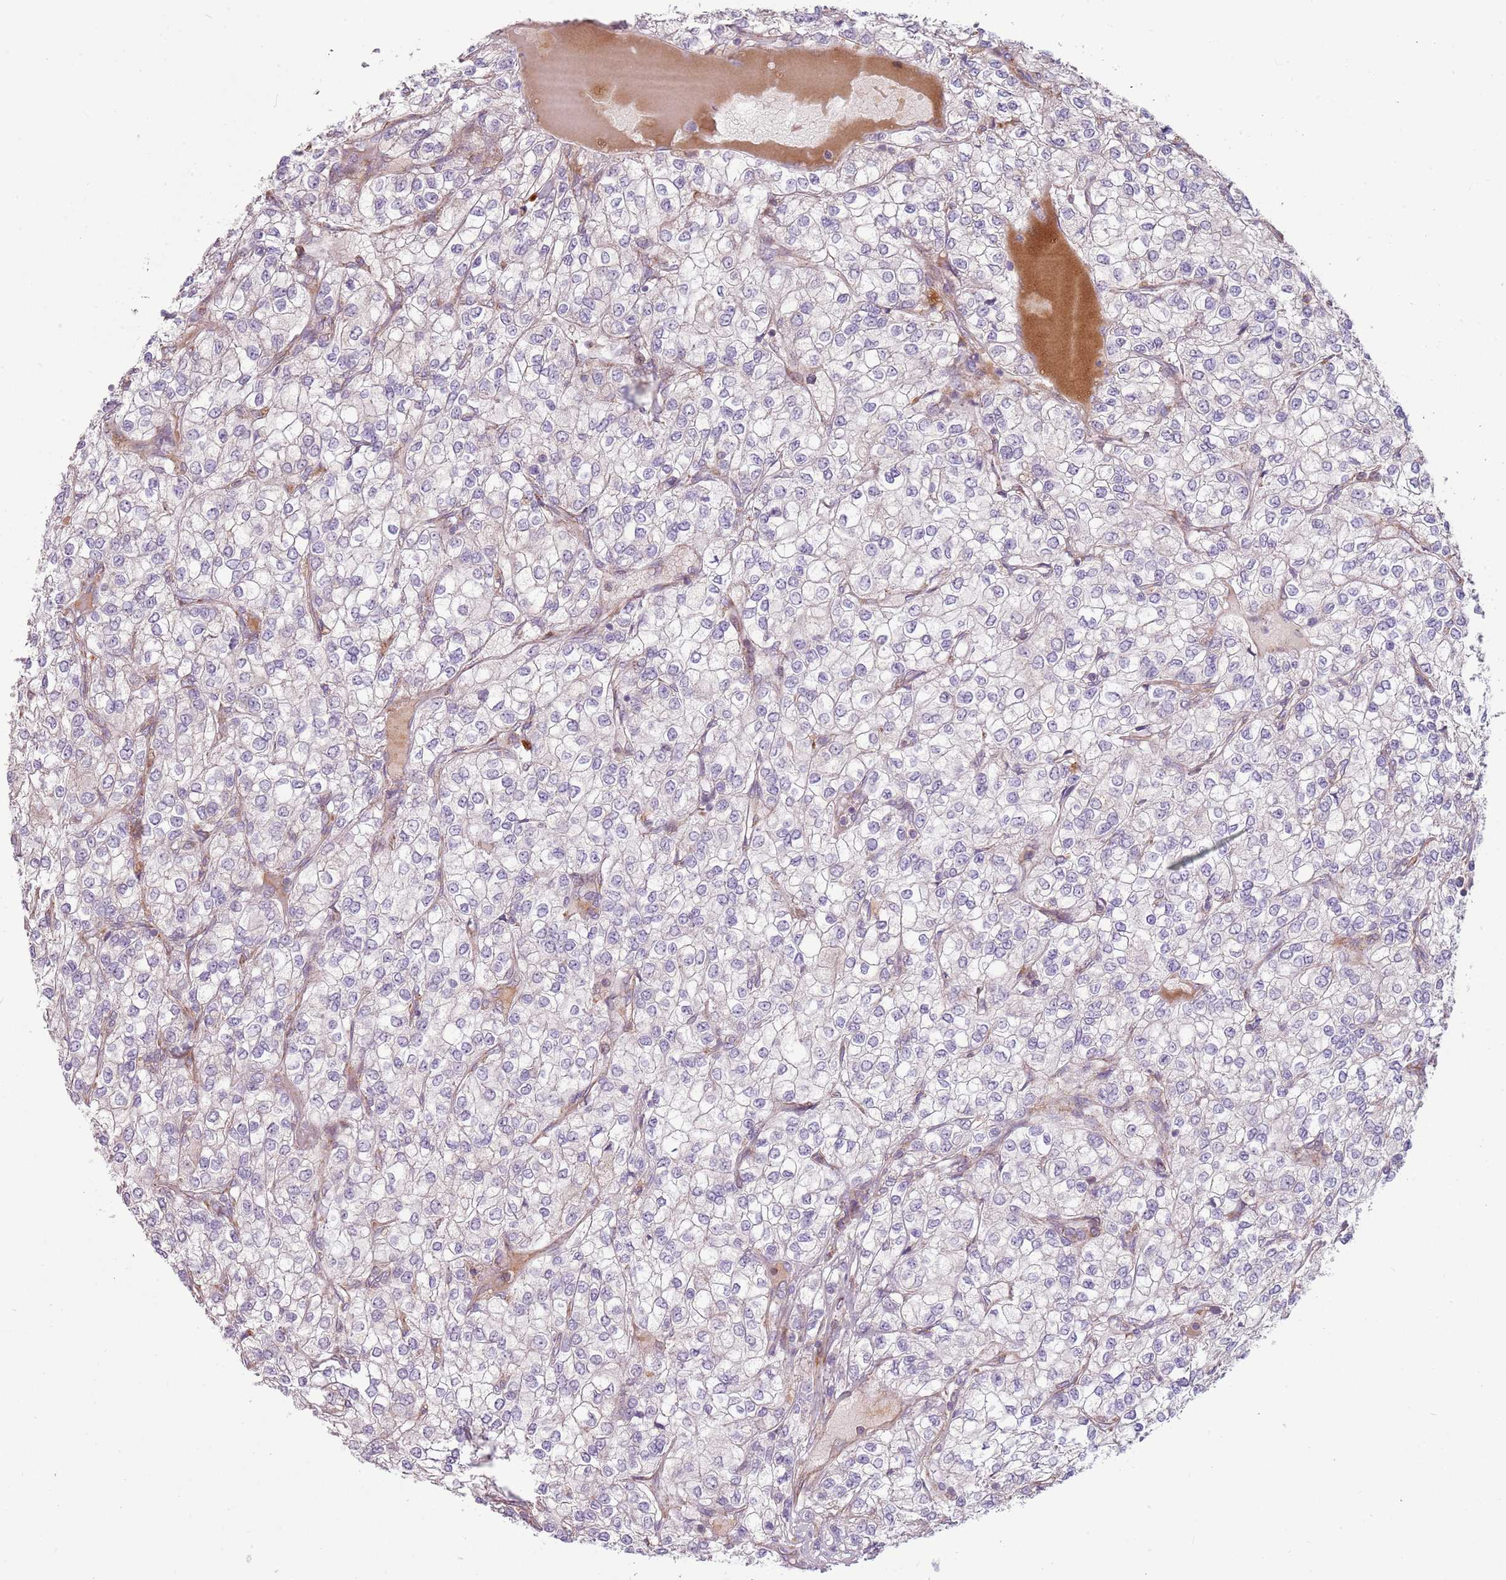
{"staining": {"intensity": "negative", "quantity": "none", "location": "none"}, "tissue": "renal cancer", "cell_type": "Tumor cells", "image_type": "cancer", "snomed": [{"axis": "morphology", "description": "Adenocarcinoma, NOS"}, {"axis": "topography", "description": "Kidney"}], "caption": "Renal adenocarcinoma was stained to show a protein in brown. There is no significant staining in tumor cells.", "gene": "ZNF530", "patient": {"sex": "male", "age": 80}}